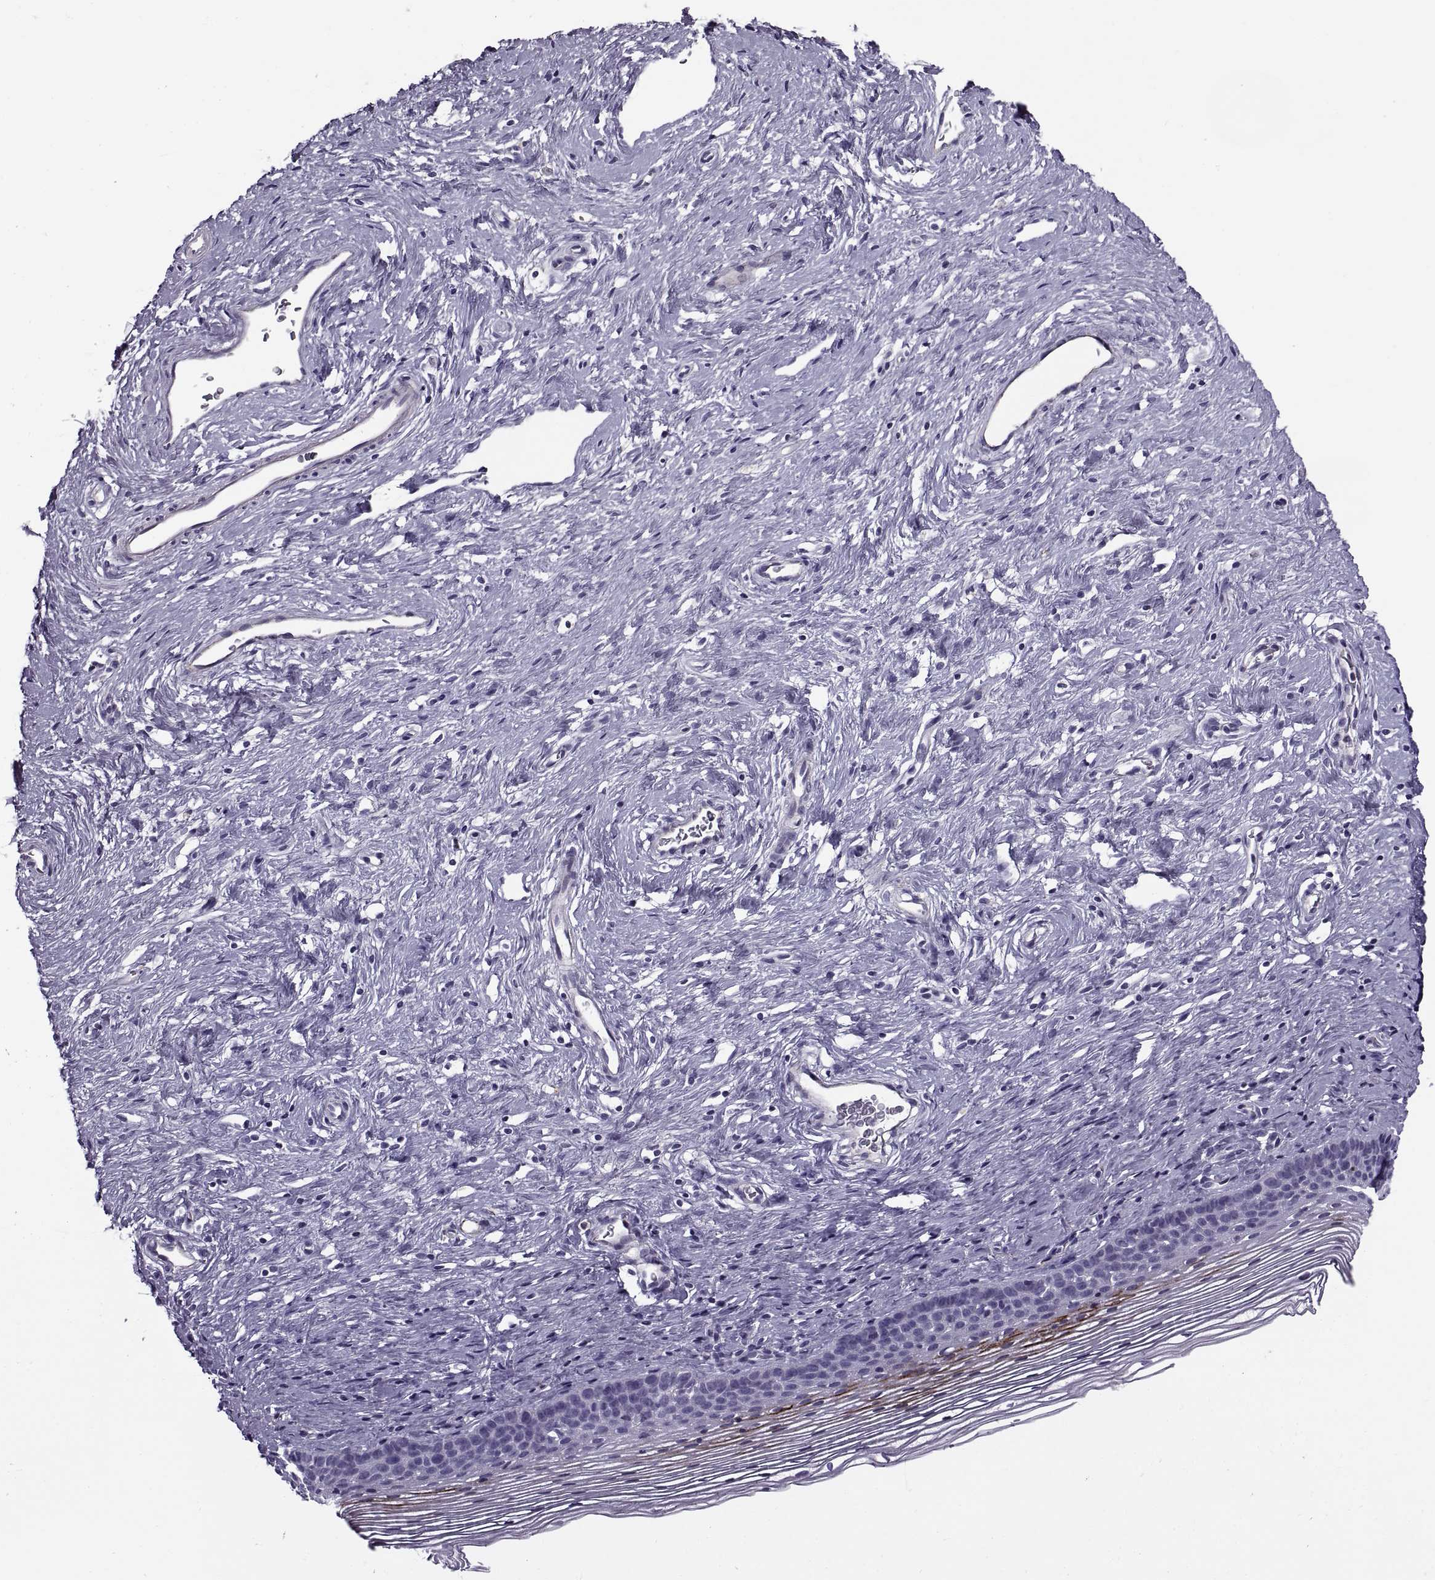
{"staining": {"intensity": "negative", "quantity": "none", "location": "none"}, "tissue": "cervix", "cell_type": "Glandular cells", "image_type": "normal", "snomed": [{"axis": "morphology", "description": "Normal tissue, NOS"}, {"axis": "topography", "description": "Cervix"}], "caption": "This is an immunohistochemistry (IHC) micrograph of benign cervix. There is no positivity in glandular cells.", "gene": "CALCR", "patient": {"sex": "female", "age": 39}}